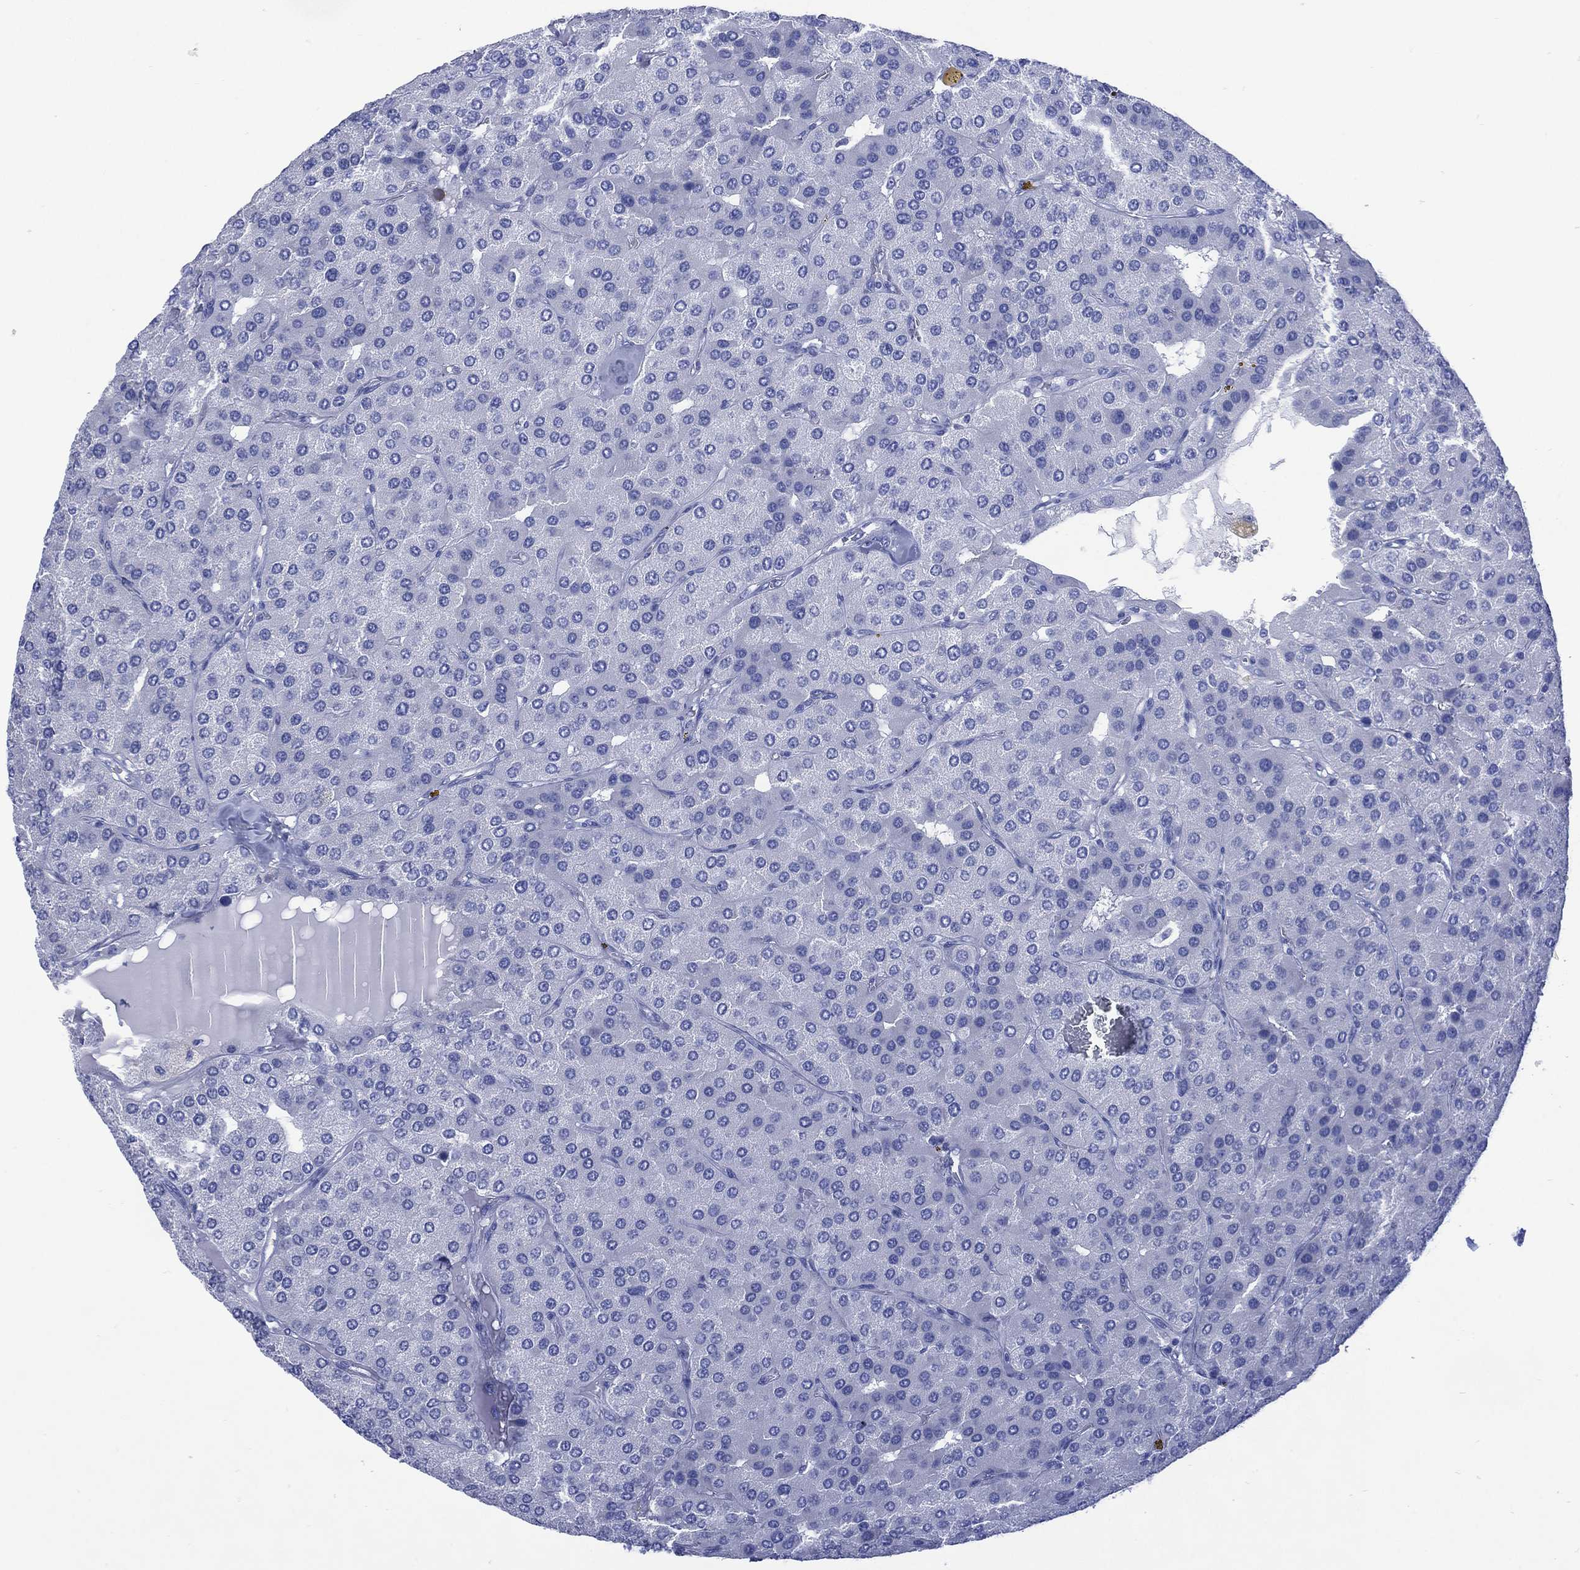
{"staining": {"intensity": "negative", "quantity": "none", "location": "none"}, "tissue": "parathyroid gland", "cell_type": "Glandular cells", "image_type": "normal", "snomed": [{"axis": "morphology", "description": "Normal tissue, NOS"}, {"axis": "morphology", "description": "Adenoma, NOS"}, {"axis": "topography", "description": "Parathyroid gland"}], "caption": "This is a photomicrograph of IHC staining of benign parathyroid gland, which shows no expression in glandular cells. (DAB (3,3'-diaminobenzidine) IHC visualized using brightfield microscopy, high magnification).", "gene": "SHCBP1L", "patient": {"sex": "female", "age": 86}}